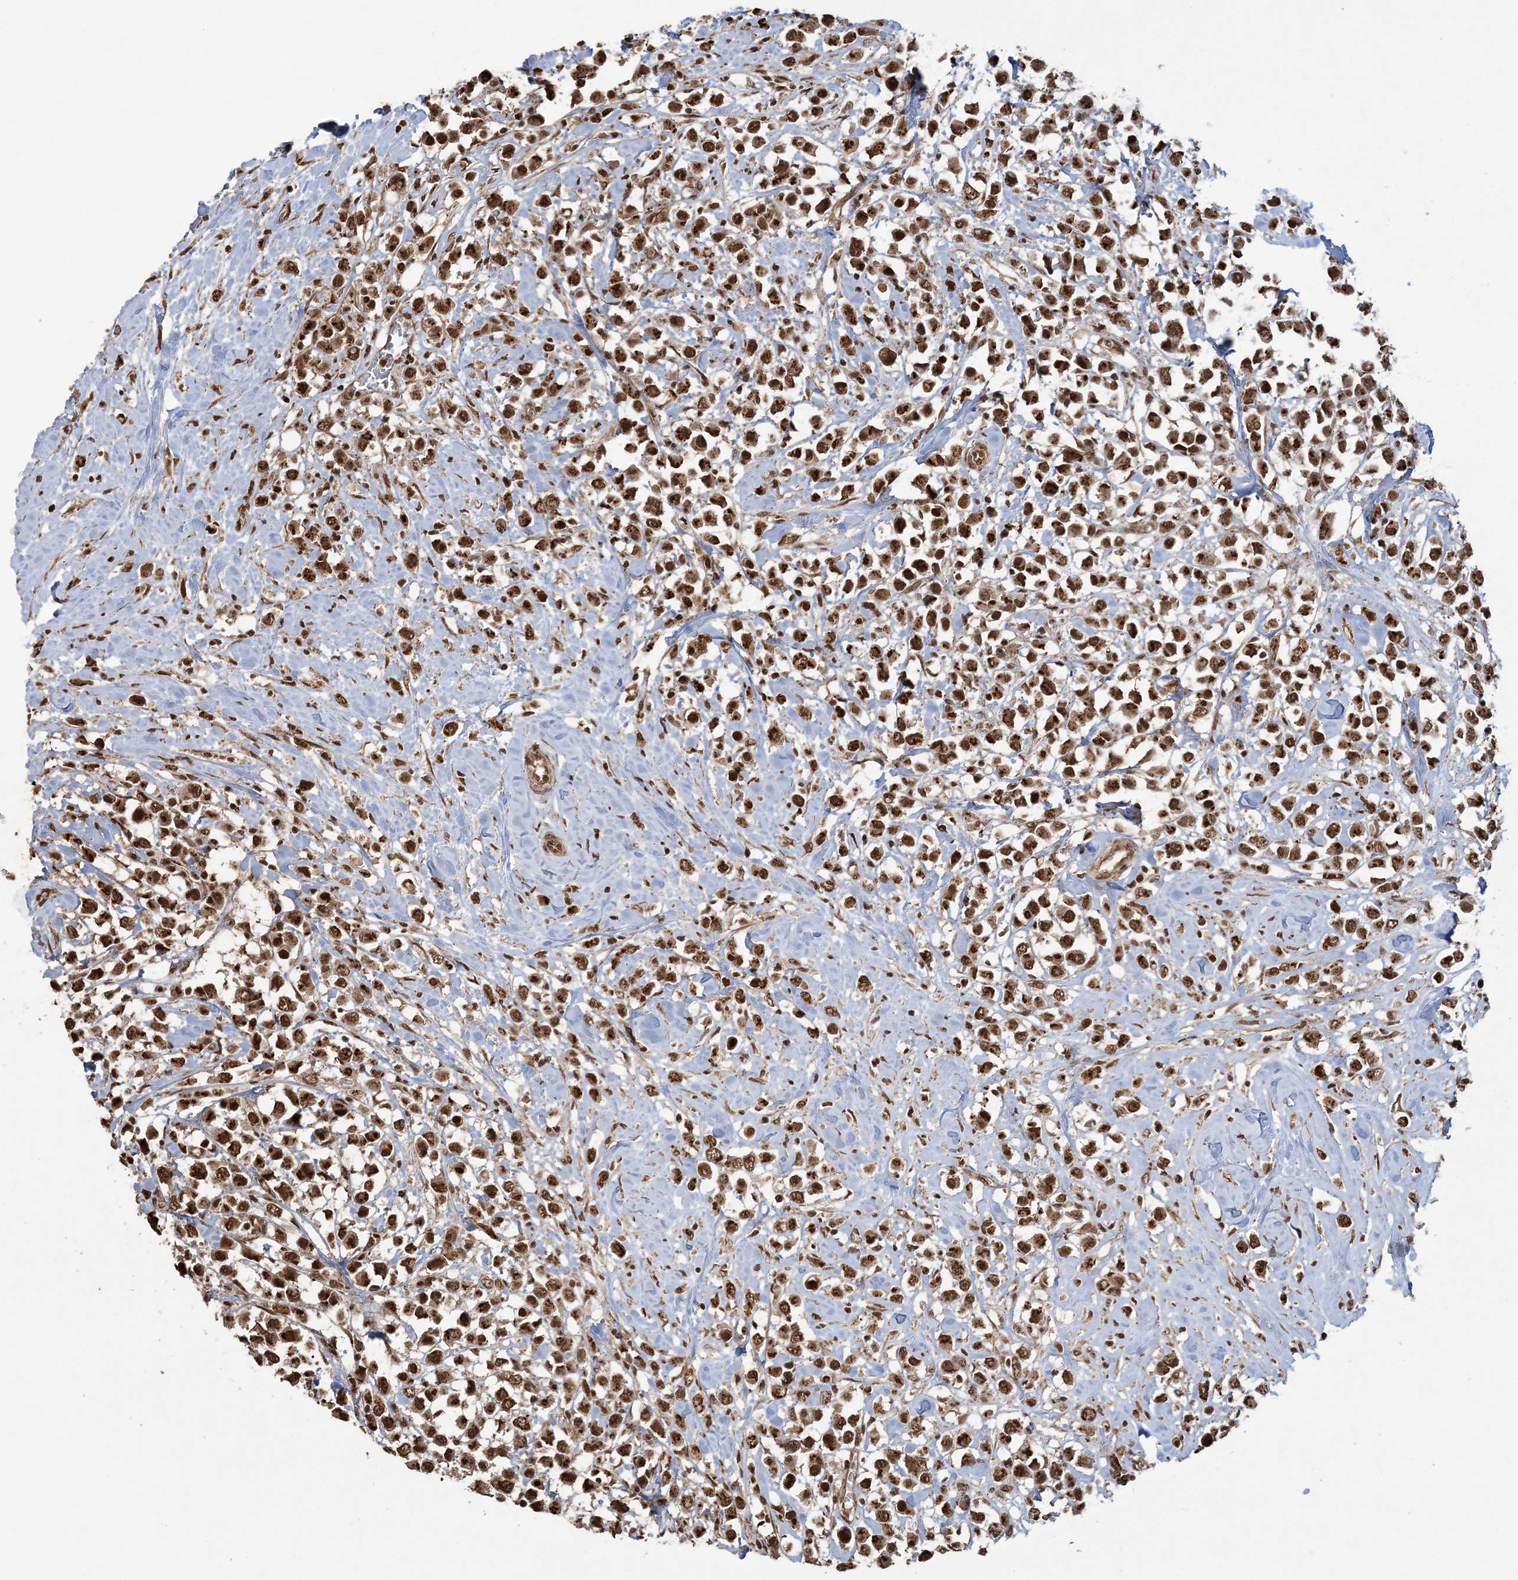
{"staining": {"intensity": "strong", "quantity": ">75%", "location": "nuclear"}, "tissue": "breast cancer", "cell_type": "Tumor cells", "image_type": "cancer", "snomed": [{"axis": "morphology", "description": "Duct carcinoma"}, {"axis": "topography", "description": "Breast"}], "caption": "Strong nuclear staining is identified in about >75% of tumor cells in breast cancer (invasive ductal carcinoma).", "gene": "ZNF839", "patient": {"sex": "female", "age": 61}}